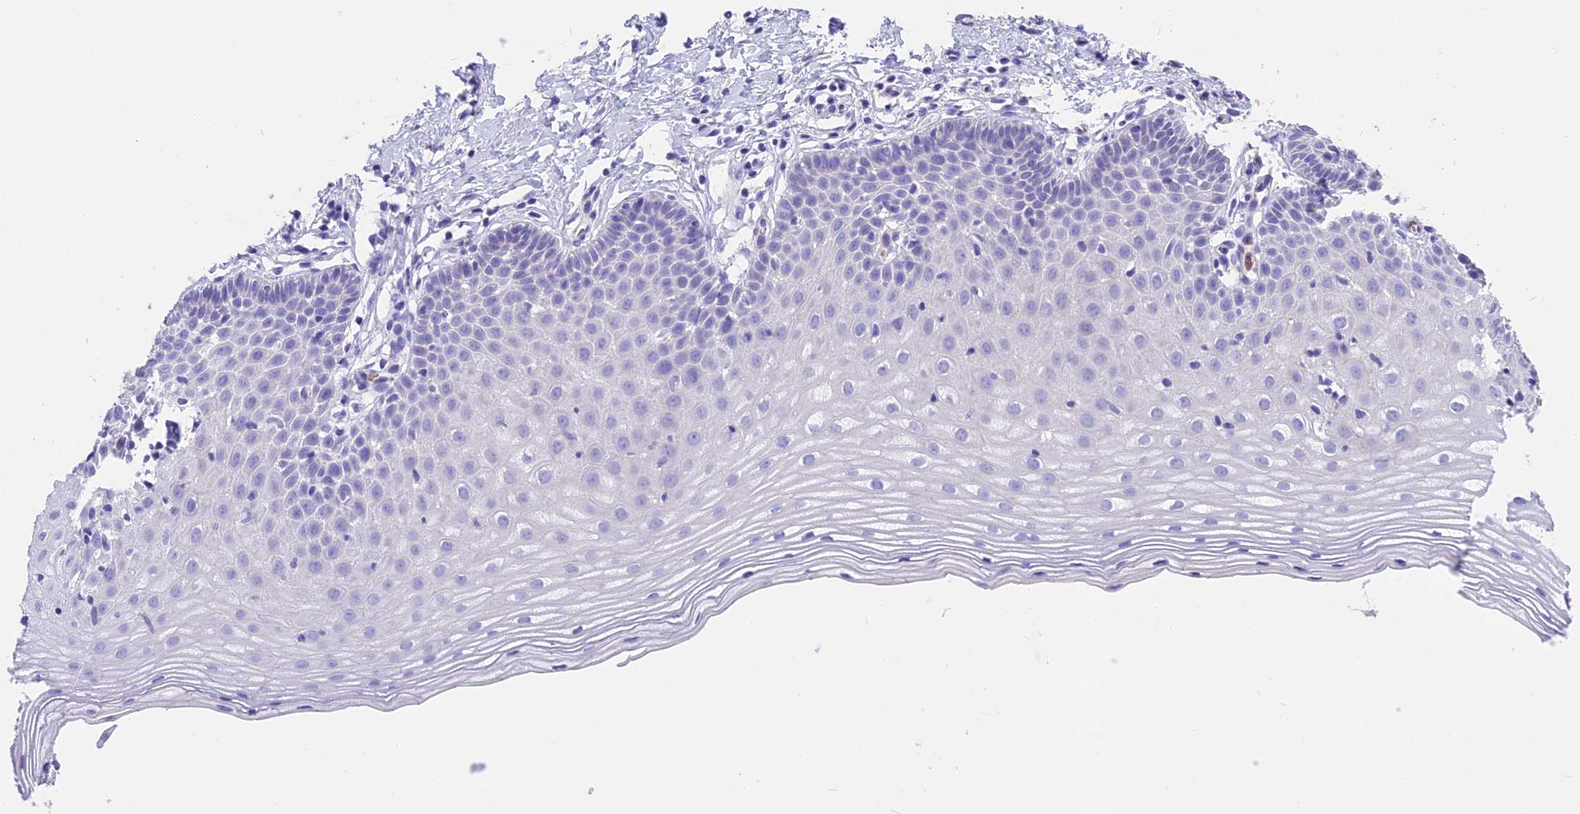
{"staining": {"intensity": "negative", "quantity": "none", "location": "none"}, "tissue": "cervix", "cell_type": "Glandular cells", "image_type": "normal", "snomed": [{"axis": "morphology", "description": "Normal tissue, NOS"}, {"axis": "topography", "description": "Cervix"}], "caption": "Immunohistochemistry of normal human cervix shows no positivity in glandular cells. (Brightfield microscopy of DAB immunohistochemistry (IHC) at high magnification).", "gene": "TNNC2", "patient": {"sex": "female", "age": 36}}